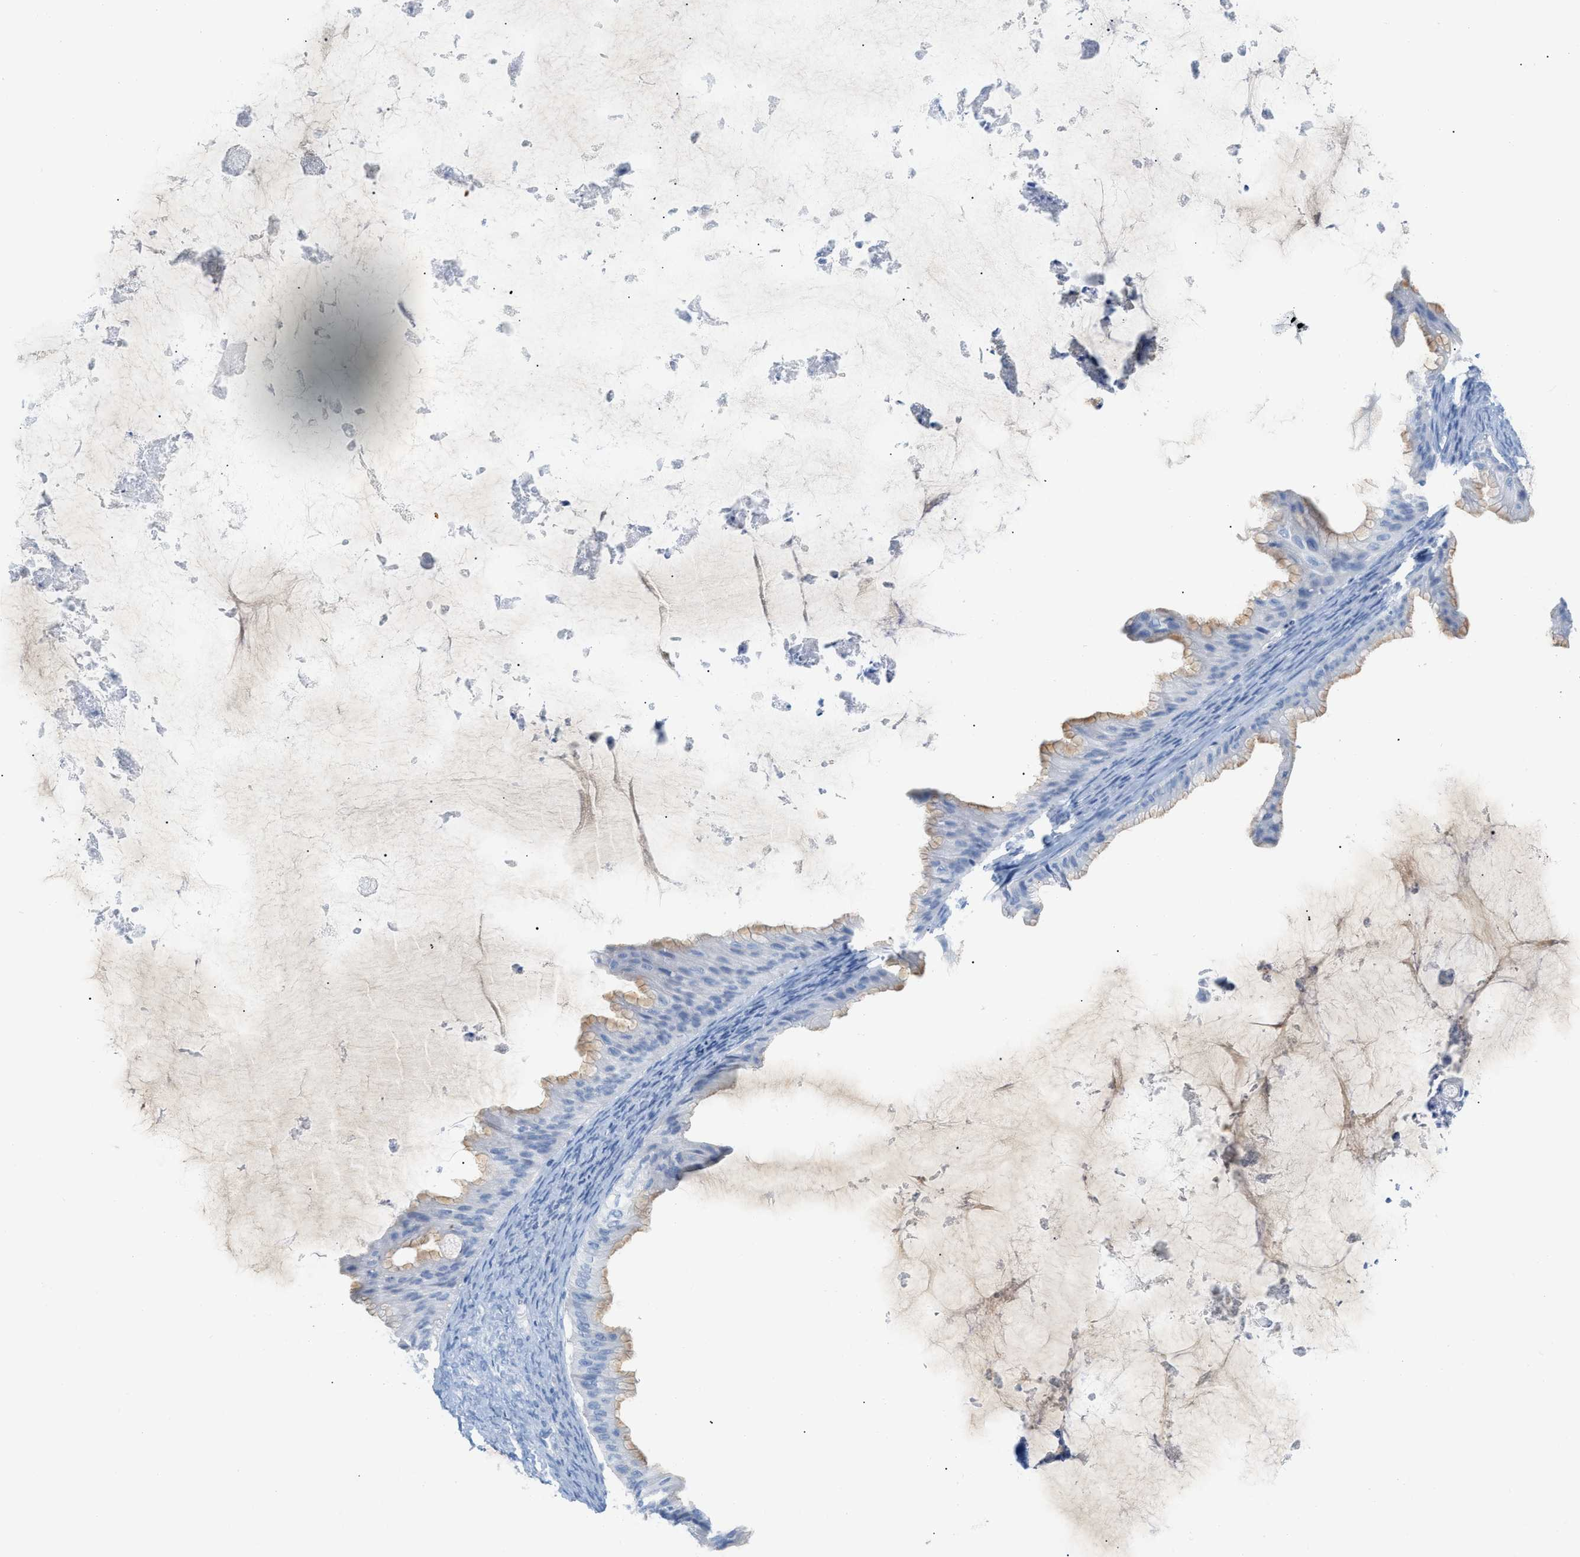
{"staining": {"intensity": "weak", "quantity": "<25%", "location": "cytoplasmic/membranous"}, "tissue": "ovarian cancer", "cell_type": "Tumor cells", "image_type": "cancer", "snomed": [{"axis": "morphology", "description": "Cystadenocarcinoma, mucinous, NOS"}, {"axis": "topography", "description": "Ovary"}], "caption": "An image of ovarian cancer stained for a protein displays no brown staining in tumor cells.", "gene": "PAPPA", "patient": {"sex": "female", "age": 61}}